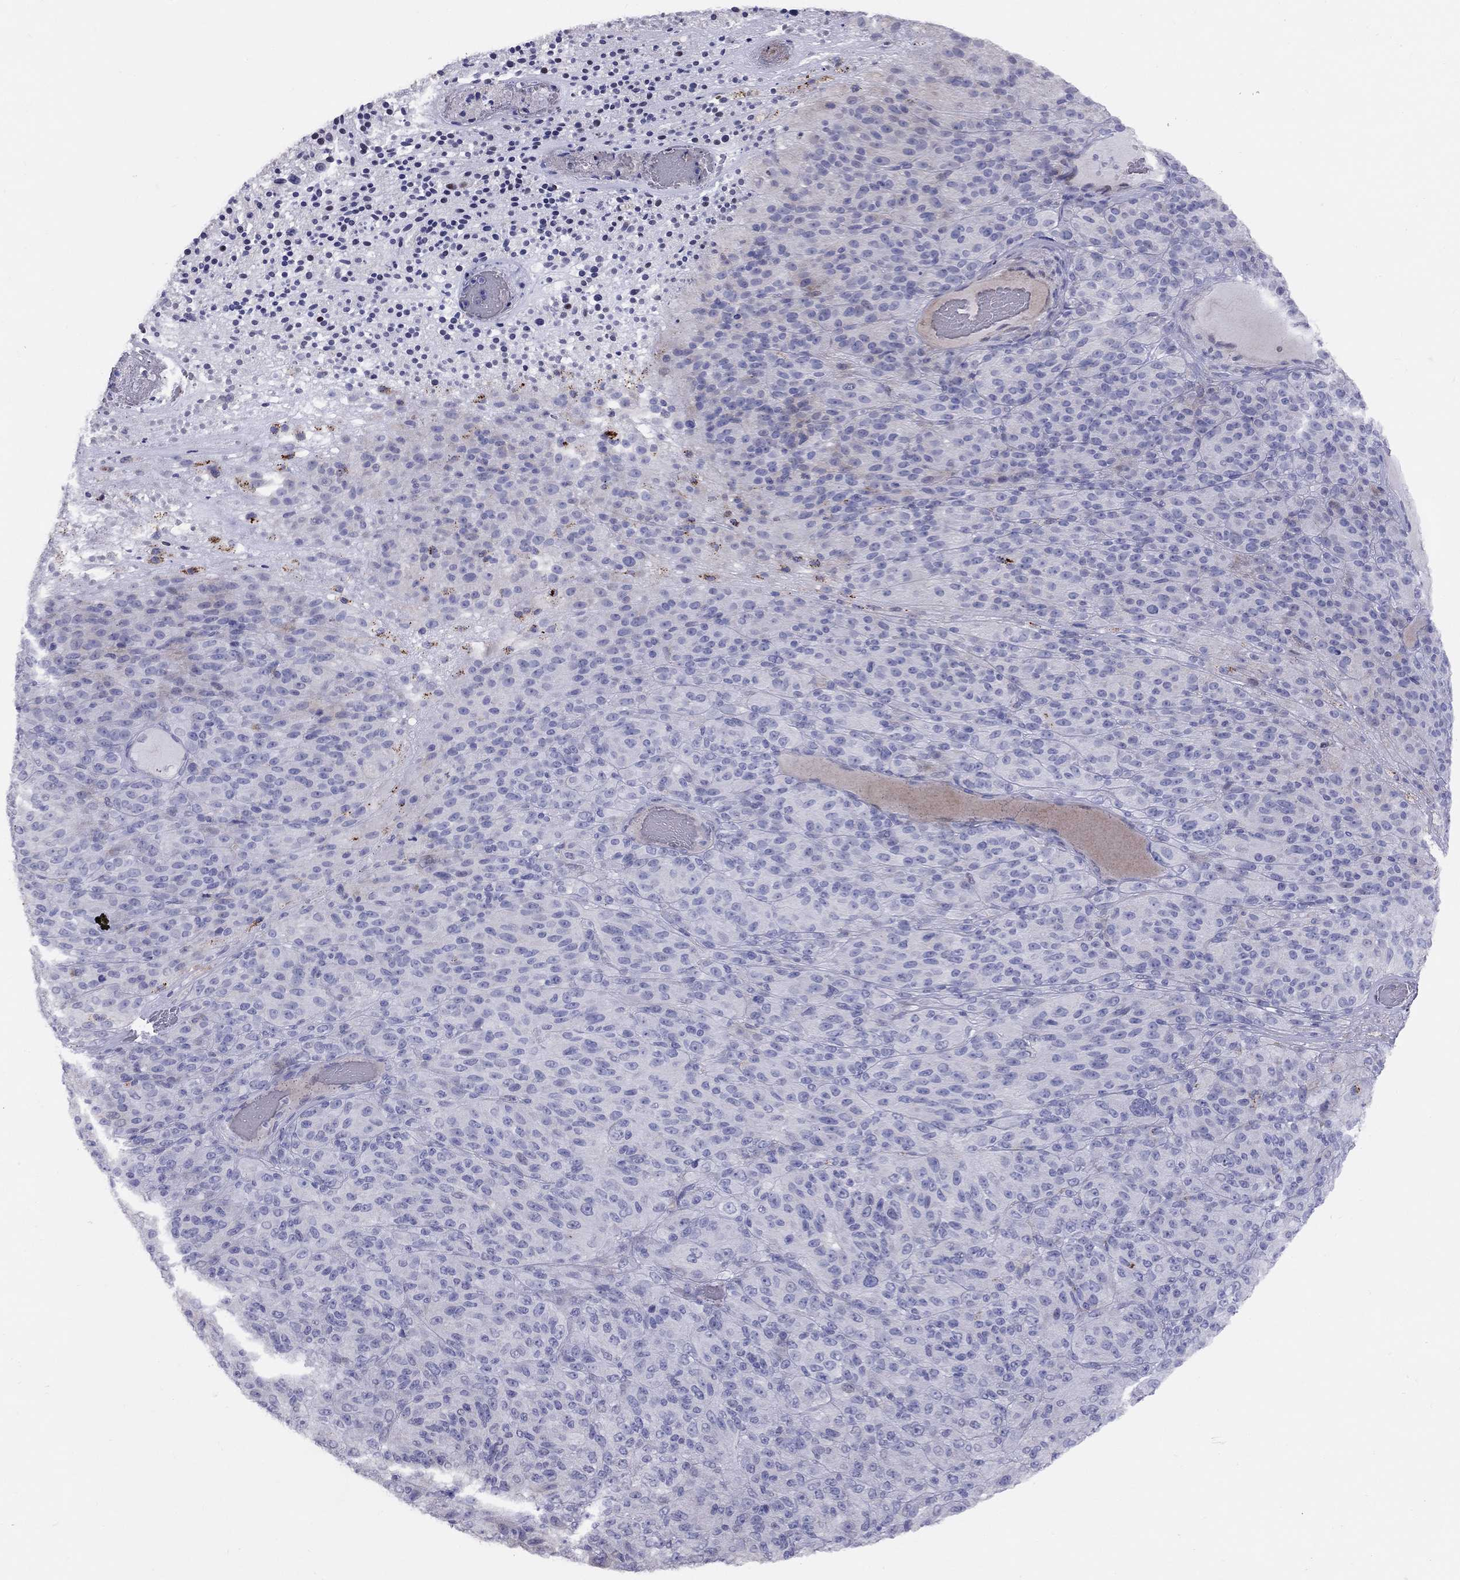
{"staining": {"intensity": "negative", "quantity": "none", "location": "none"}, "tissue": "melanoma", "cell_type": "Tumor cells", "image_type": "cancer", "snomed": [{"axis": "morphology", "description": "Malignant melanoma, Metastatic site"}, {"axis": "topography", "description": "Brain"}], "caption": "There is no significant staining in tumor cells of melanoma.", "gene": "MAGEB4", "patient": {"sex": "female", "age": 56}}